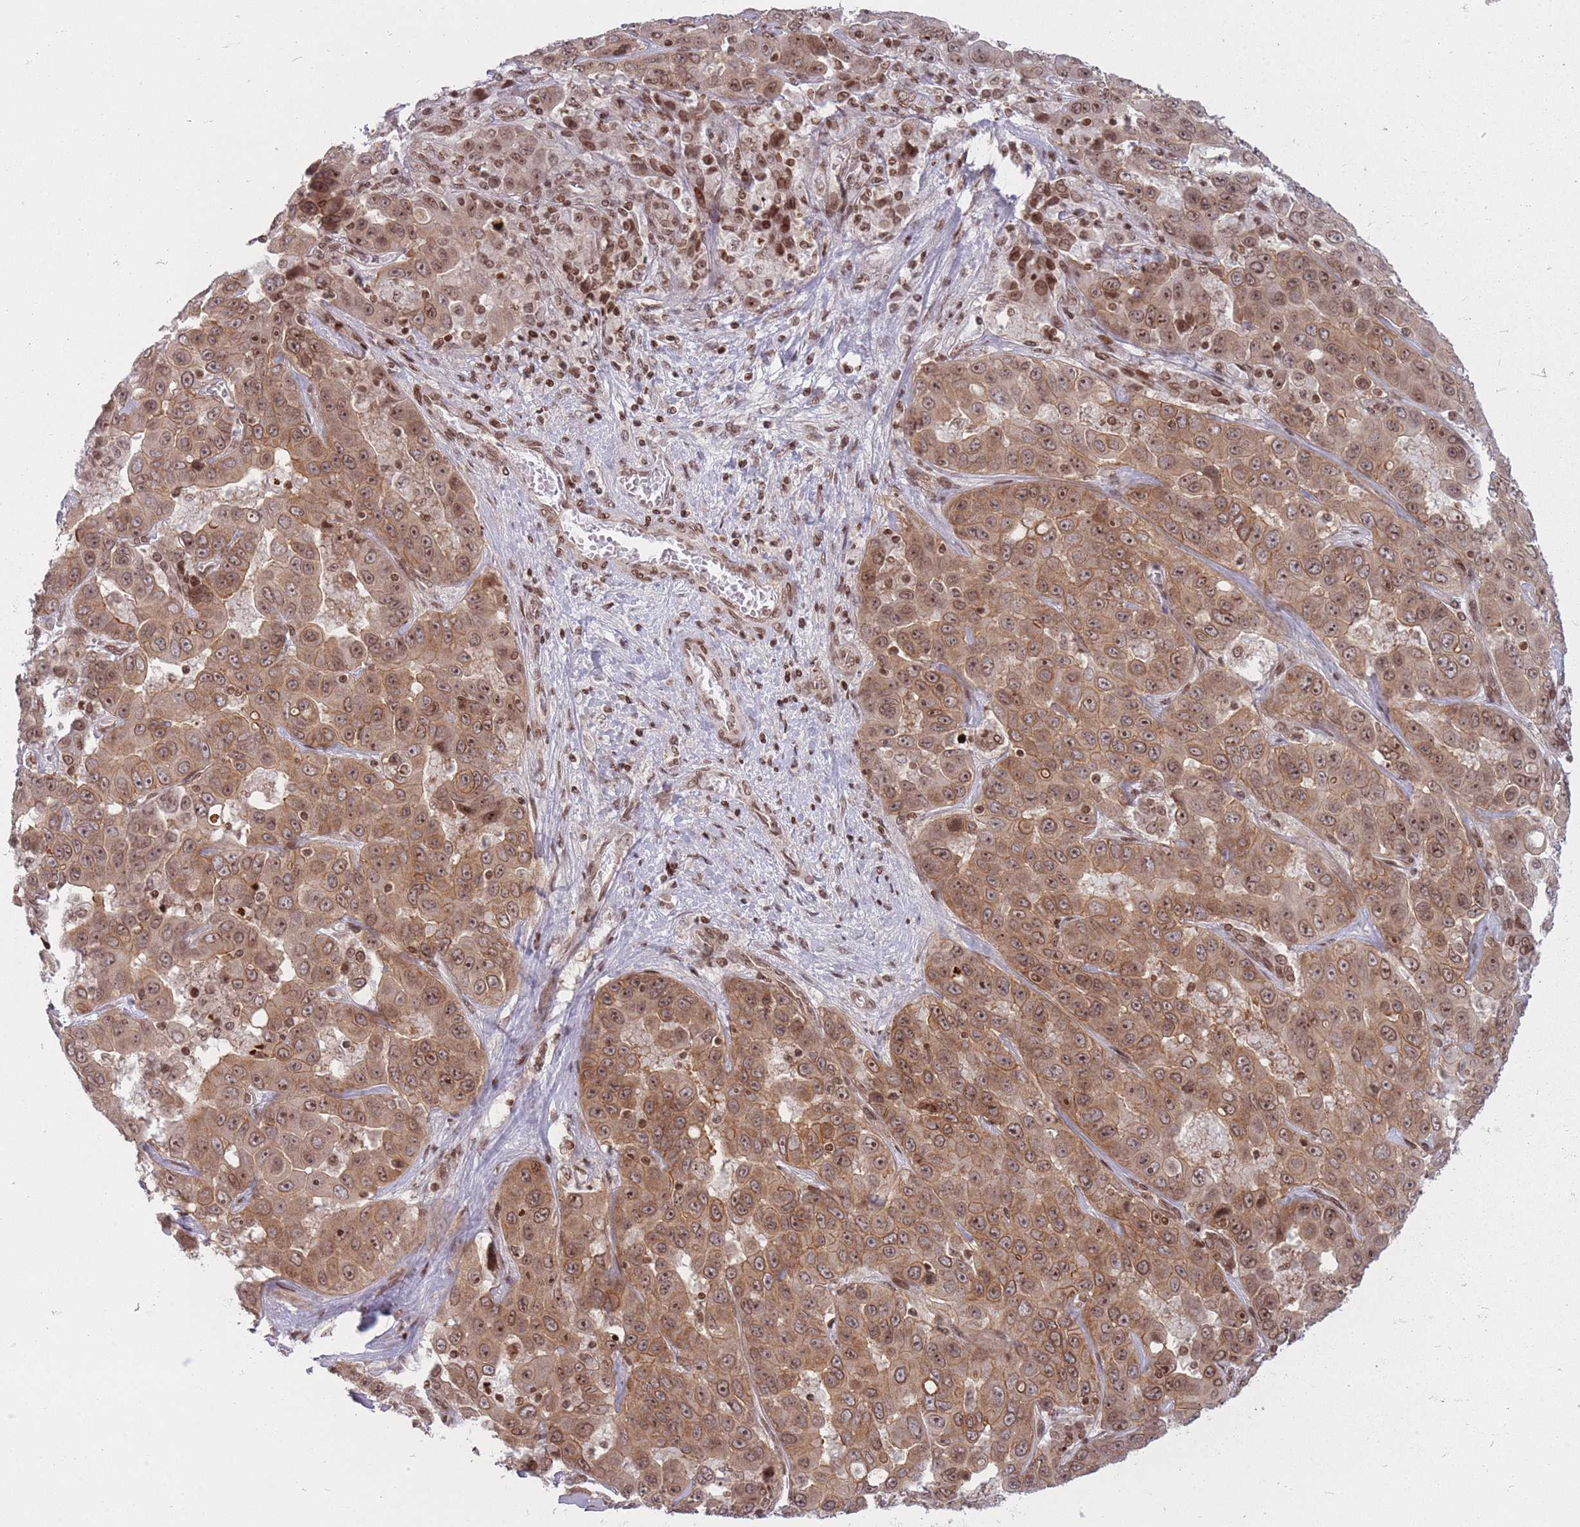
{"staining": {"intensity": "moderate", "quantity": ">75%", "location": "cytoplasmic/membranous,nuclear"}, "tissue": "liver cancer", "cell_type": "Tumor cells", "image_type": "cancer", "snomed": [{"axis": "morphology", "description": "Cholangiocarcinoma"}, {"axis": "topography", "description": "Liver"}], "caption": "Tumor cells display moderate cytoplasmic/membranous and nuclear positivity in approximately >75% of cells in cholangiocarcinoma (liver). The protein is shown in brown color, while the nuclei are stained blue.", "gene": "TMC6", "patient": {"sex": "female", "age": 52}}